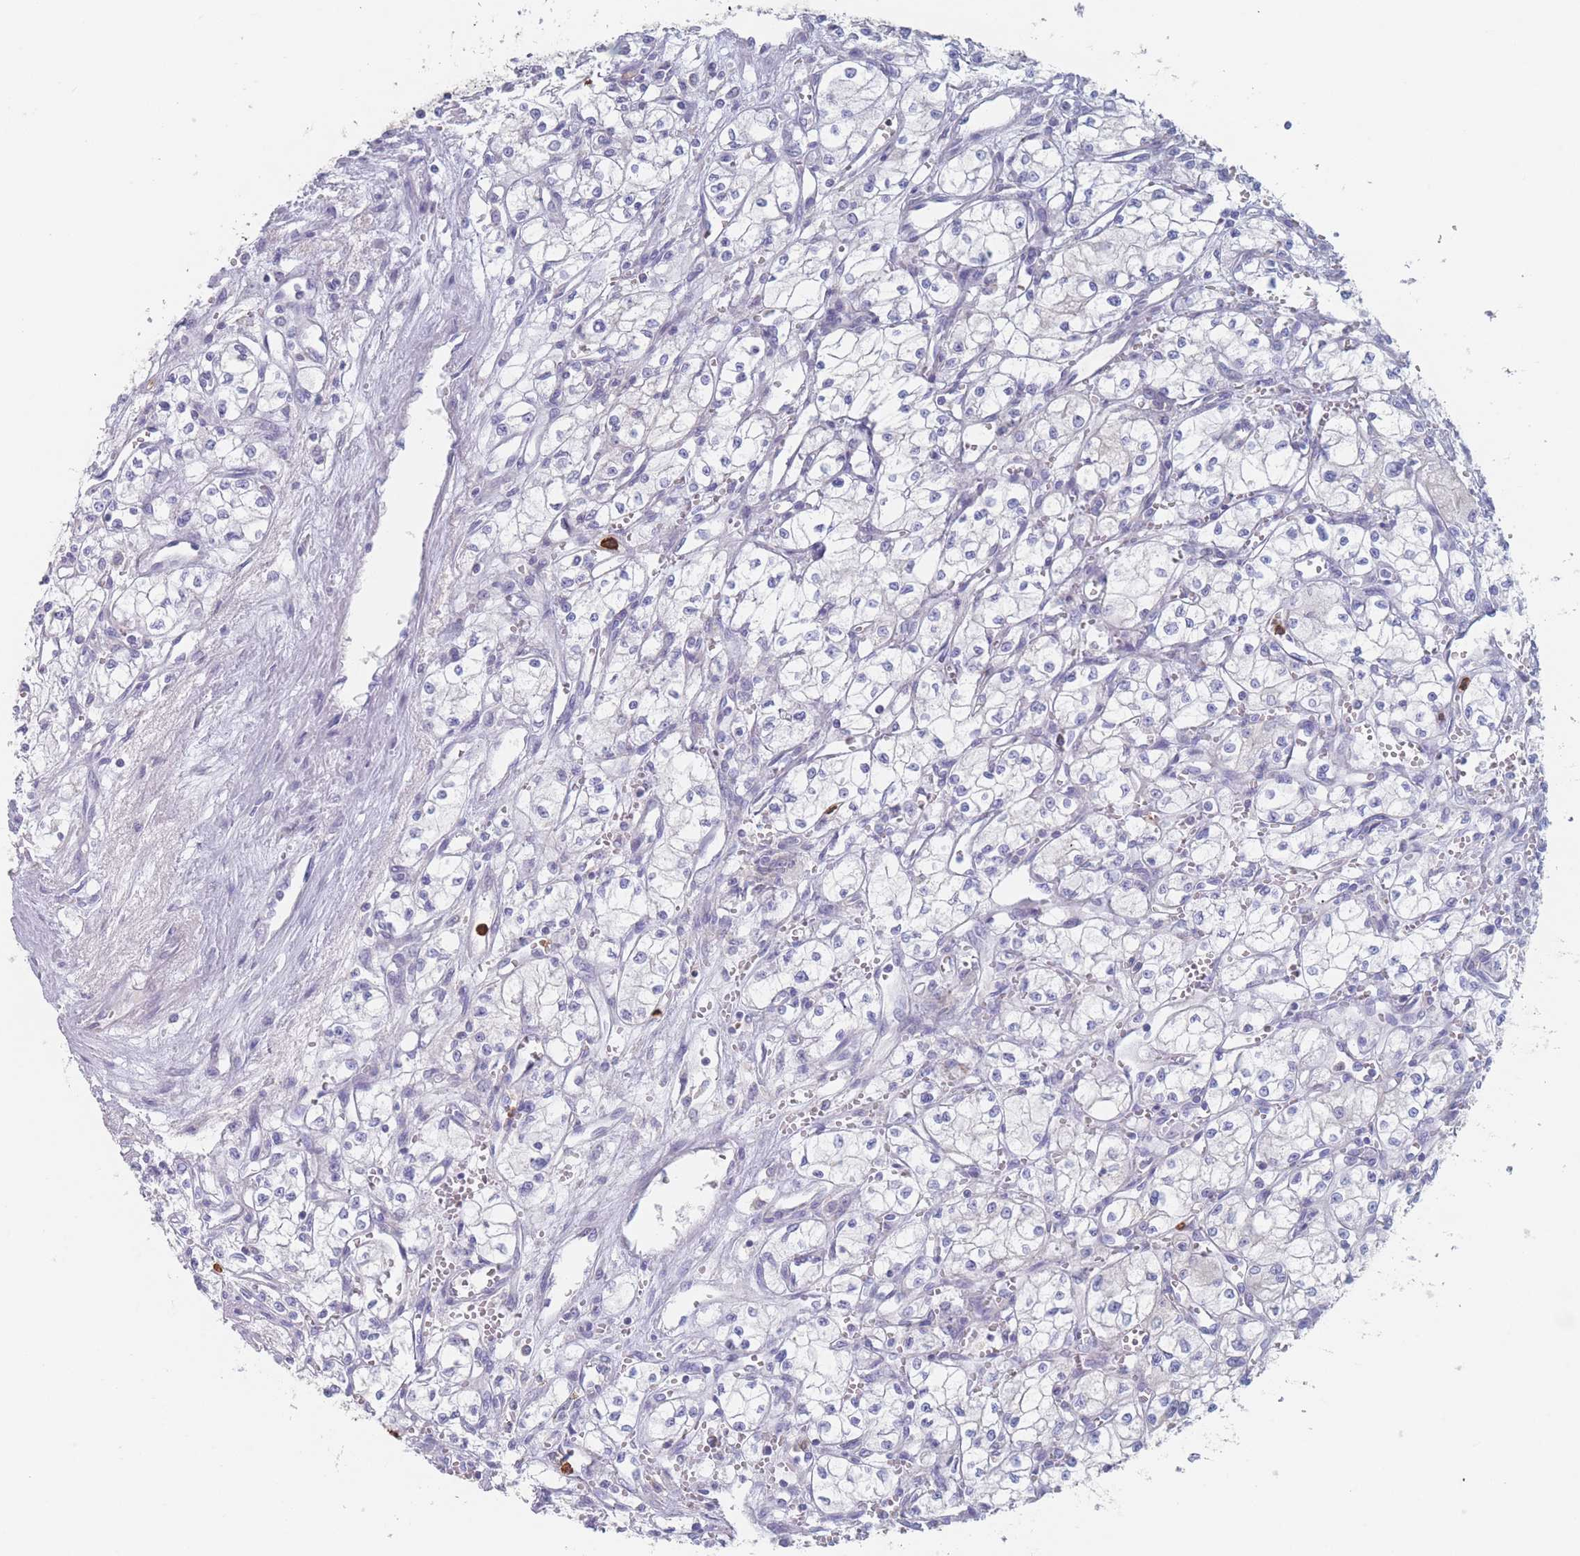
{"staining": {"intensity": "negative", "quantity": "none", "location": "none"}, "tissue": "renal cancer", "cell_type": "Tumor cells", "image_type": "cancer", "snomed": [{"axis": "morphology", "description": "Adenocarcinoma, NOS"}, {"axis": "topography", "description": "Kidney"}], "caption": "This is an immunohistochemistry photomicrograph of renal adenocarcinoma. There is no expression in tumor cells.", "gene": "ATP1A3", "patient": {"sex": "male", "age": 59}}